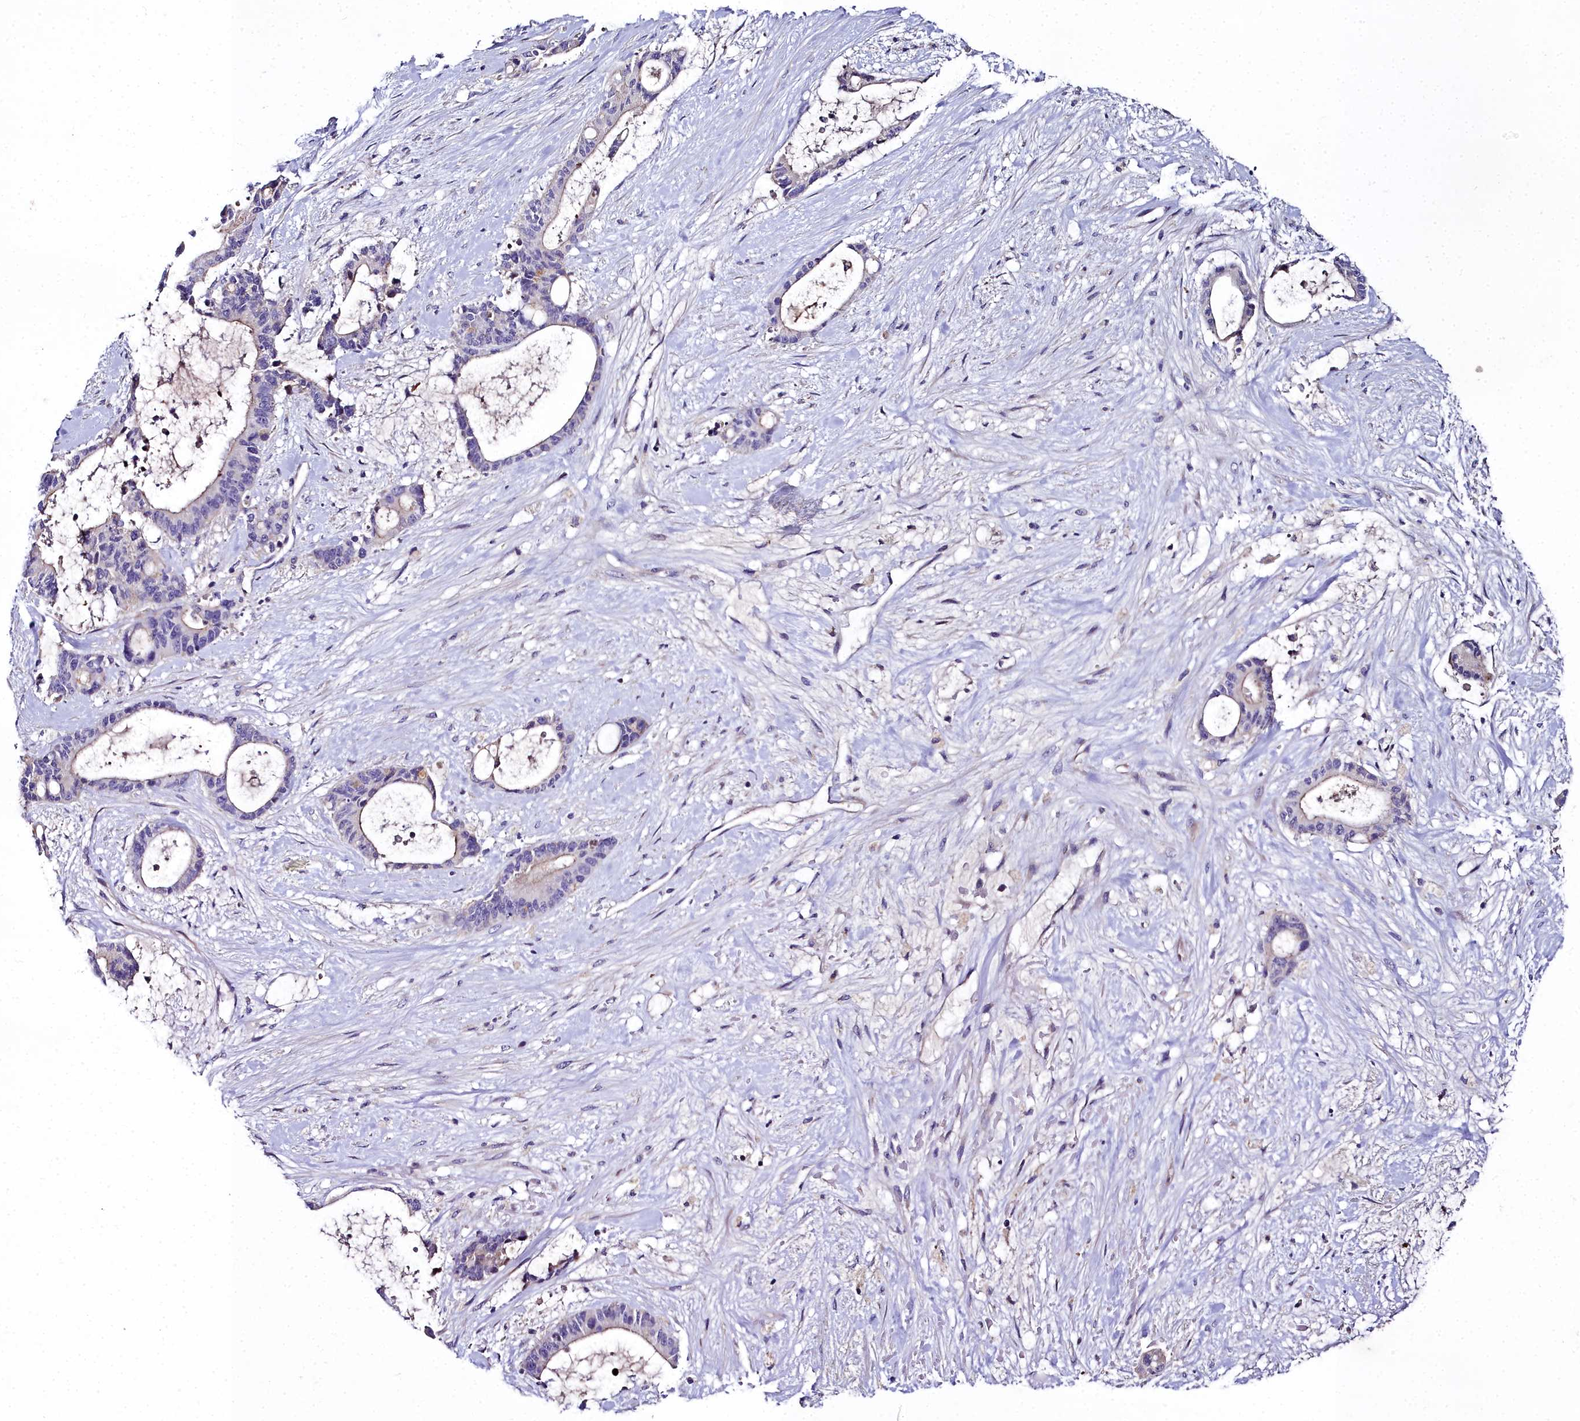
{"staining": {"intensity": "negative", "quantity": "none", "location": "none"}, "tissue": "liver cancer", "cell_type": "Tumor cells", "image_type": "cancer", "snomed": [{"axis": "morphology", "description": "Normal tissue, NOS"}, {"axis": "morphology", "description": "Cholangiocarcinoma"}, {"axis": "topography", "description": "Liver"}, {"axis": "topography", "description": "Peripheral nerve tissue"}], "caption": "A micrograph of human liver cholangiocarcinoma is negative for staining in tumor cells.", "gene": "NT5M", "patient": {"sex": "female", "age": 73}}